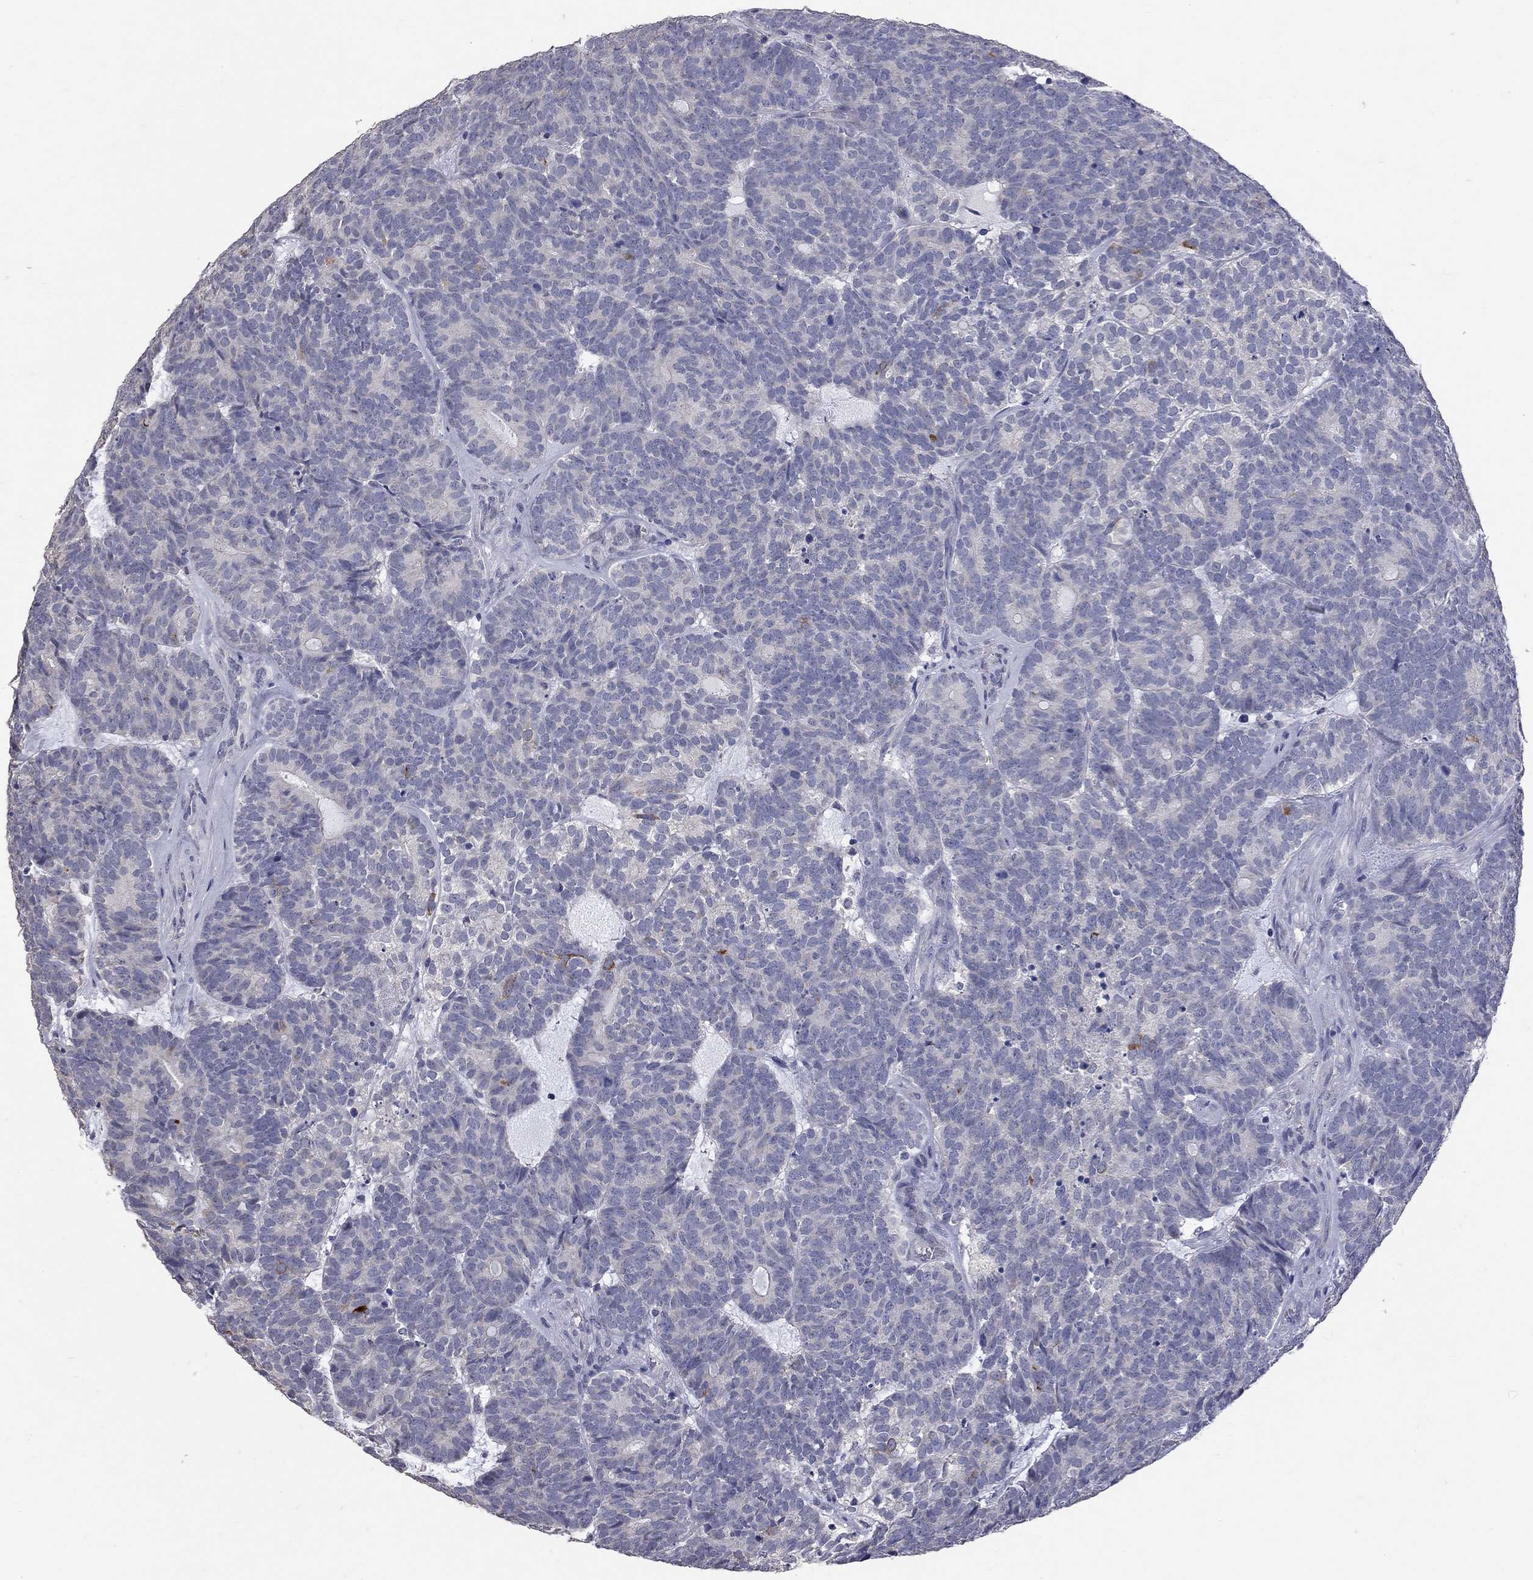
{"staining": {"intensity": "negative", "quantity": "none", "location": "none"}, "tissue": "head and neck cancer", "cell_type": "Tumor cells", "image_type": "cancer", "snomed": [{"axis": "morphology", "description": "Adenocarcinoma, NOS"}, {"axis": "topography", "description": "Head-Neck"}], "caption": "A photomicrograph of head and neck cancer (adenocarcinoma) stained for a protein exhibits no brown staining in tumor cells.", "gene": "NOS2", "patient": {"sex": "female", "age": 81}}